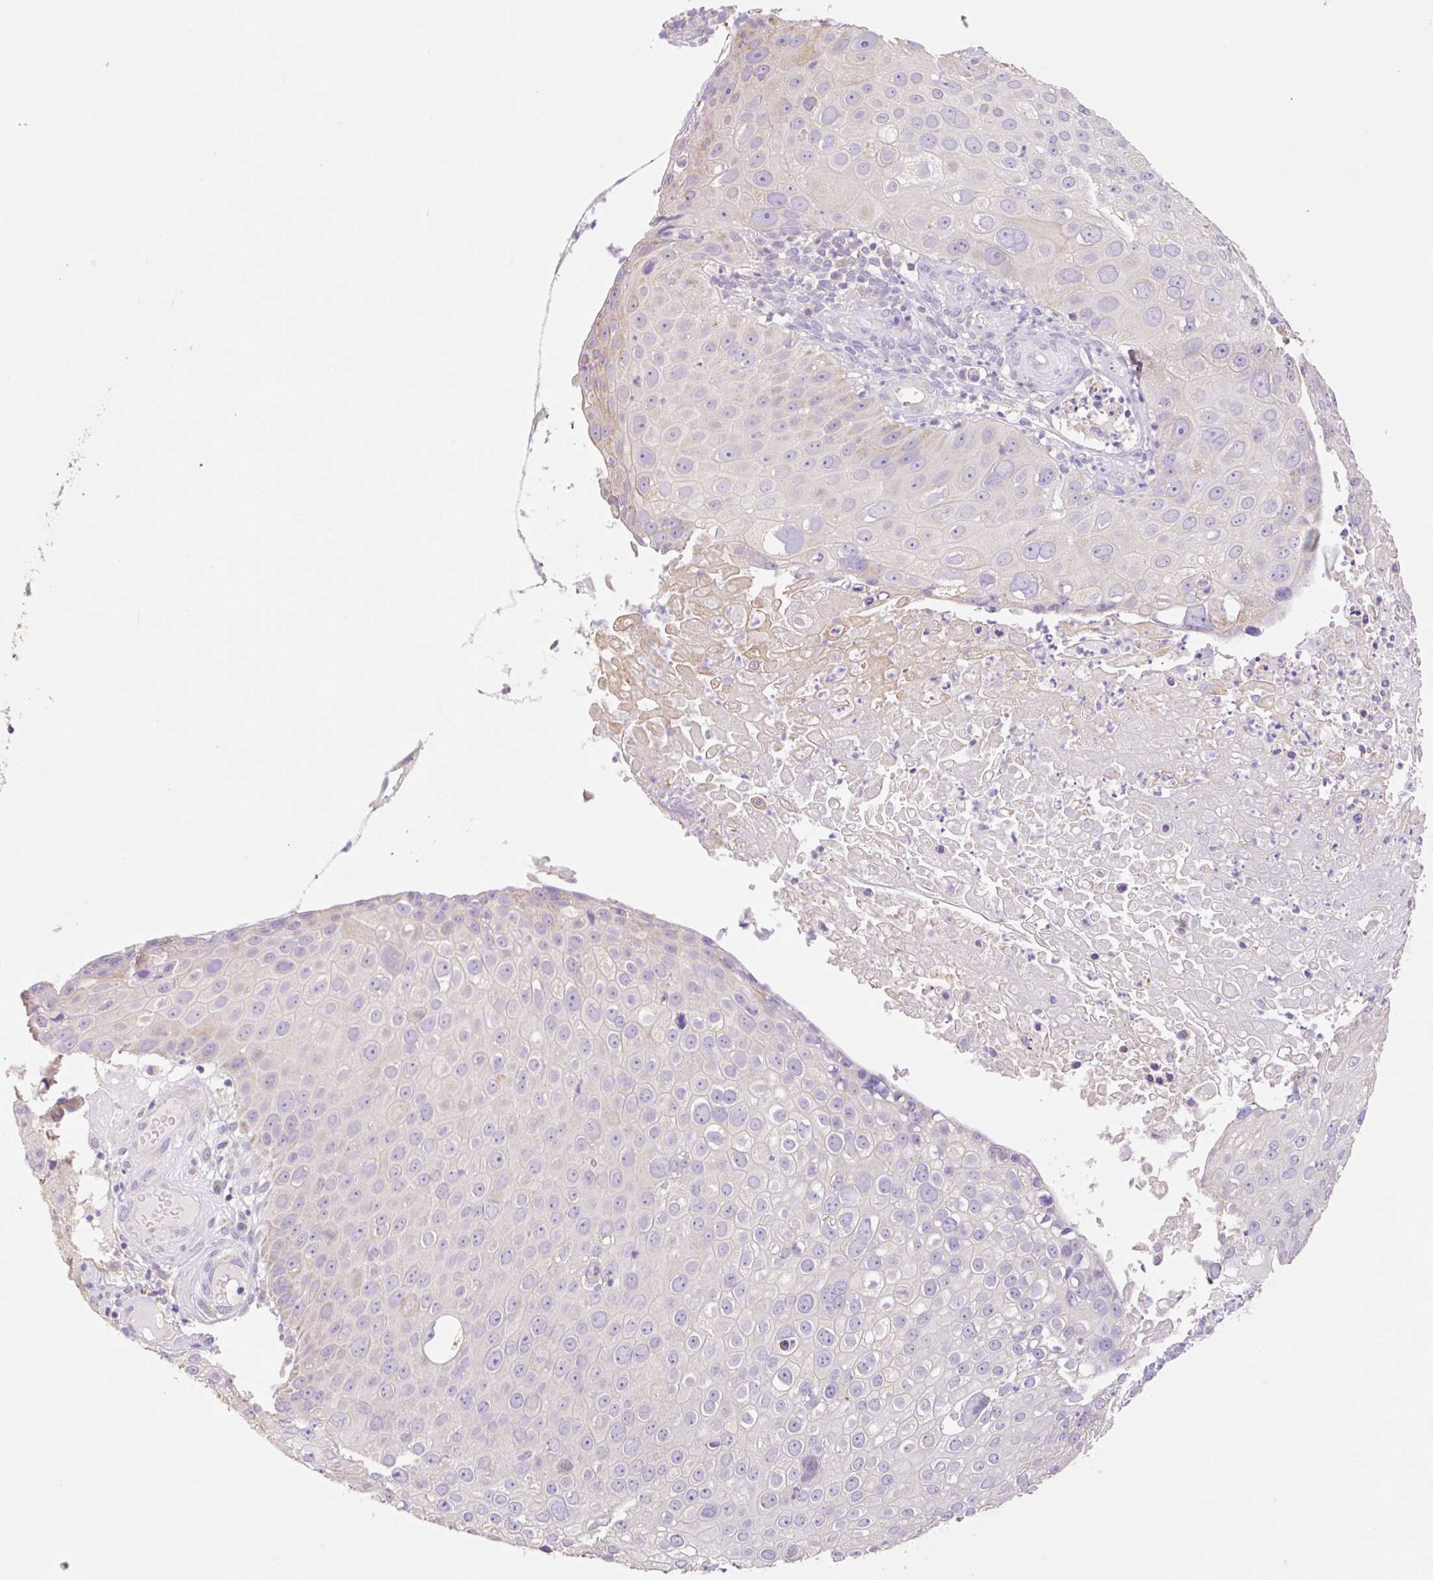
{"staining": {"intensity": "negative", "quantity": "none", "location": "none"}, "tissue": "skin cancer", "cell_type": "Tumor cells", "image_type": "cancer", "snomed": [{"axis": "morphology", "description": "Squamous cell carcinoma, NOS"}, {"axis": "topography", "description": "Skin"}], "caption": "An immunohistochemistry (IHC) image of squamous cell carcinoma (skin) is shown. There is no staining in tumor cells of squamous cell carcinoma (skin). Nuclei are stained in blue.", "gene": "COPZ2", "patient": {"sex": "male", "age": 71}}